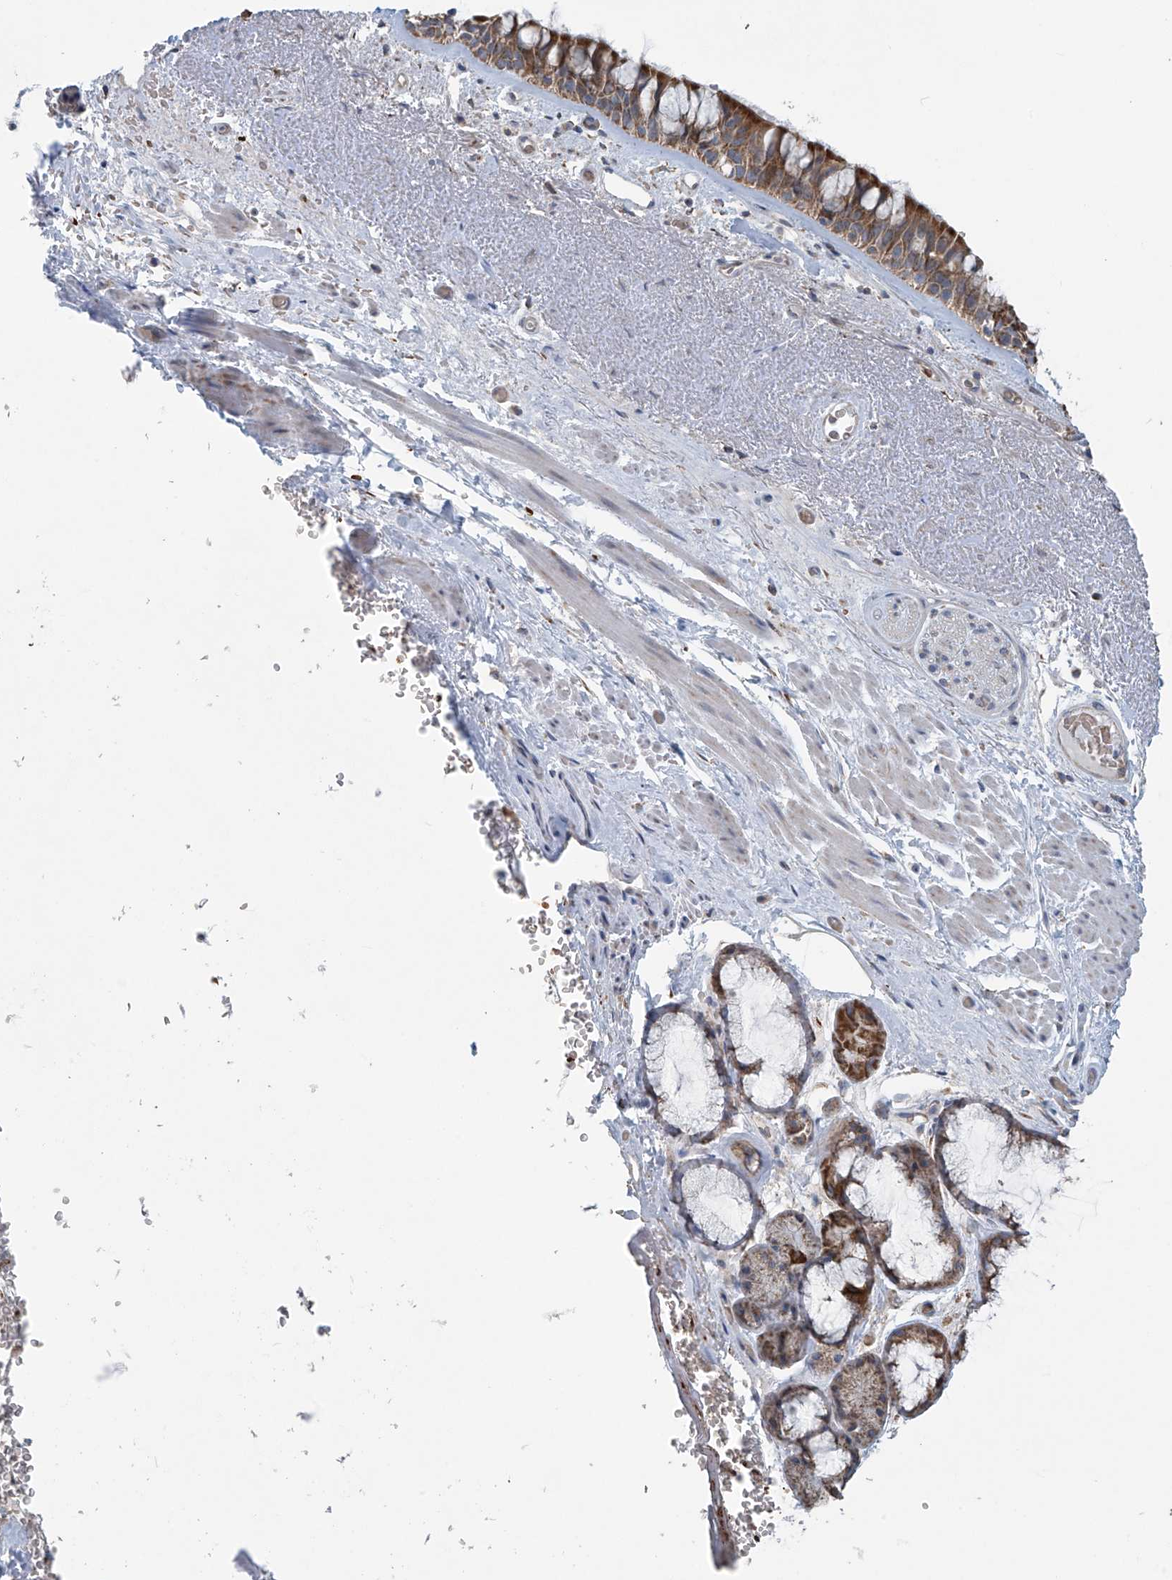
{"staining": {"intensity": "moderate", "quantity": ">75%", "location": "cytoplasmic/membranous"}, "tissue": "bronchus", "cell_type": "Respiratory epithelial cells", "image_type": "normal", "snomed": [{"axis": "morphology", "description": "Normal tissue, NOS"}, {"axis": "morphology", "description": "Squamous cell carcinoma, NOS"}, {"axis": "topography", "description": "Lymph node"}, {"axis": "topography", "description": "Bronchus"}, {"axis": "topography", "description": "Lung"}], "caption": "Bronchus stained with DAB immunohistochemistry shows medium levels of moderate cytoplasmic/membranous positivity in about >75% of respiratory epithelial cells. (IHC, brightfield microscopy, high magnification).", "gene": "COMMD1", "patient": {"sex": "male", "age": 66}}